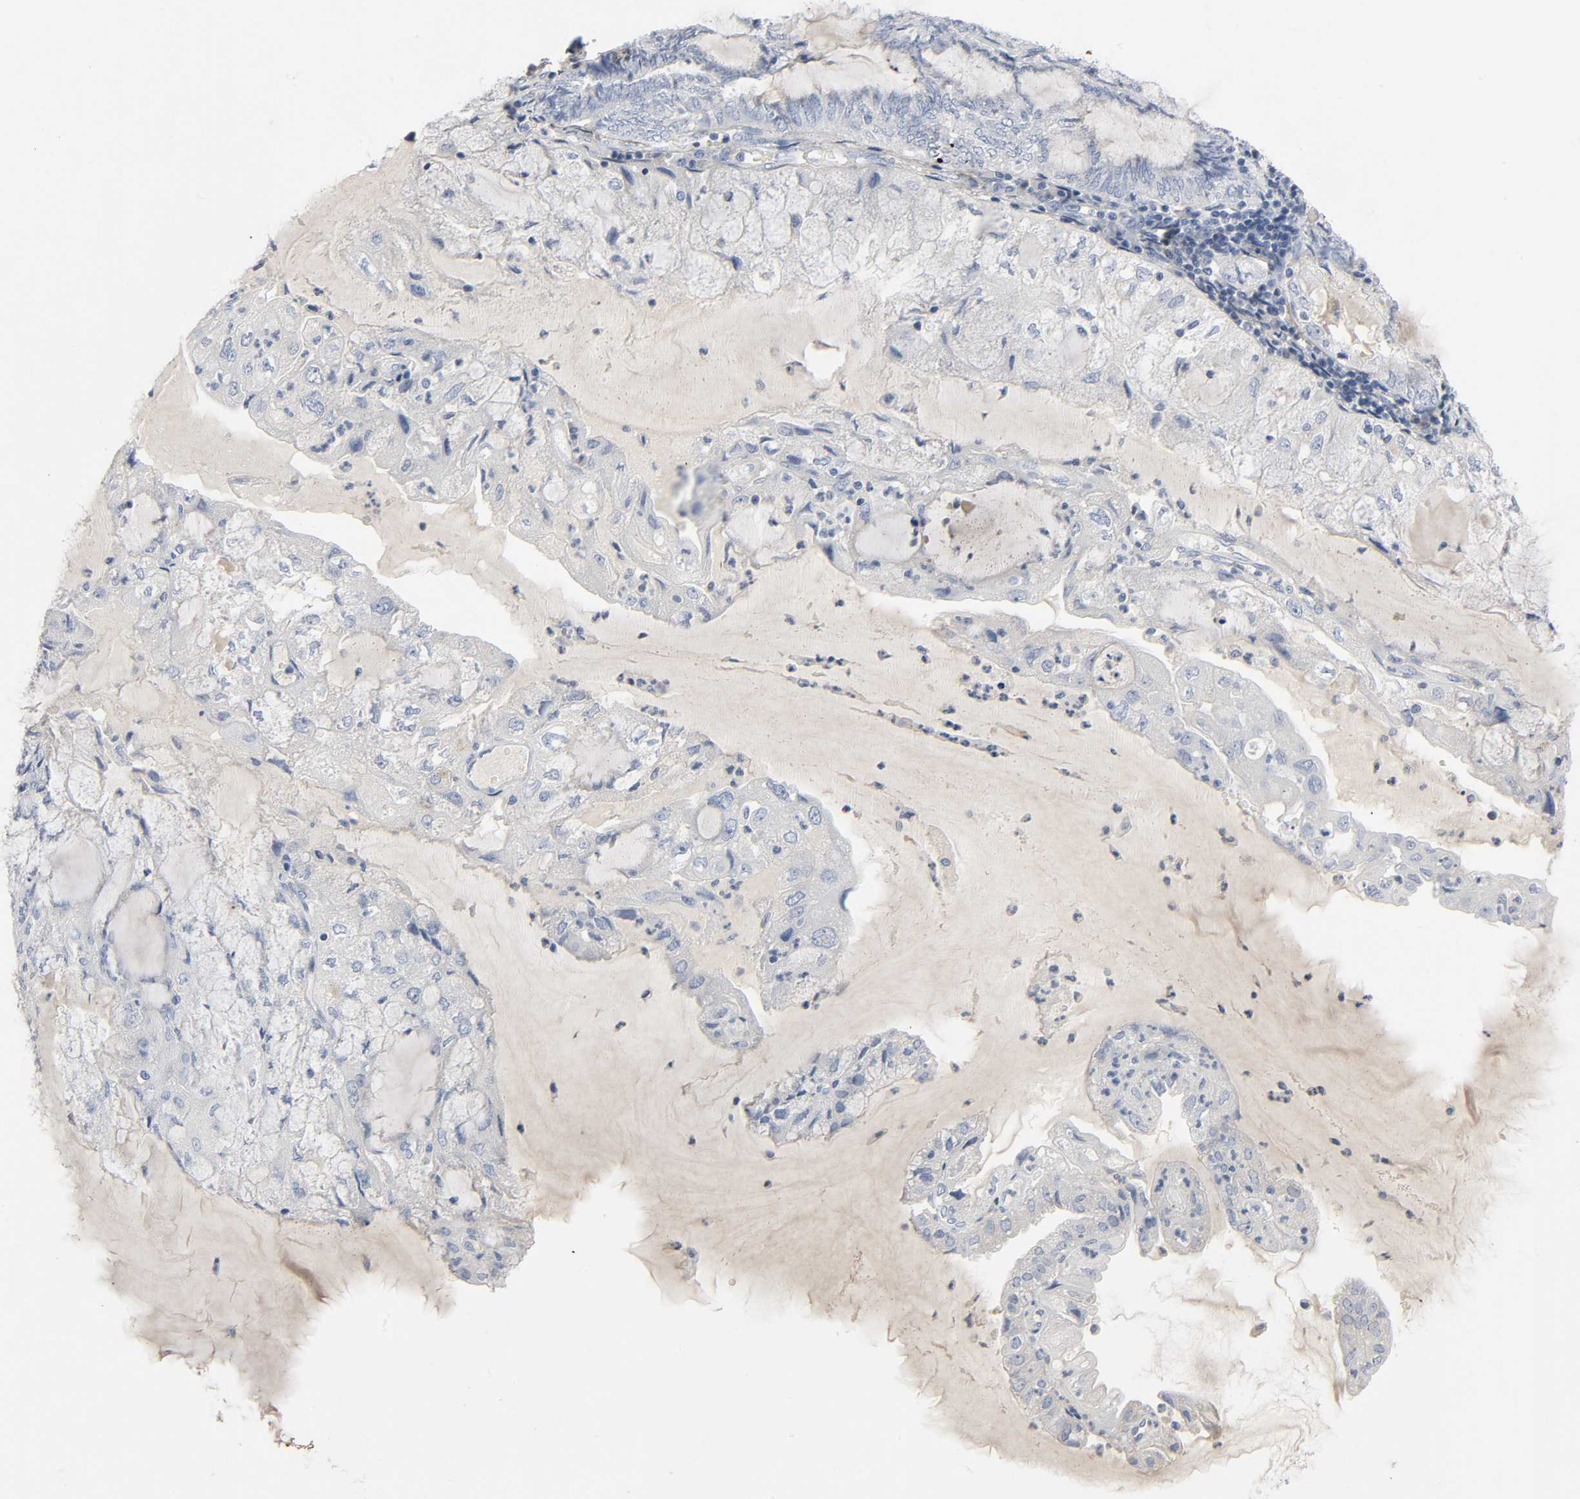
{"staining": {"intensity": "negative", "quantity": "none", "location": "none"}, "tissue": "endometrial cancer", "cell_type": "Tumor cells", "image_type": "cancer", "snomed": [{"axis": "morphology", "description": "Adenocarcinoma, NOS"}, {"axis": "topography", "description": "Endometrium"}], "caption": "DAB (3,3'-diaminobenzidine) immunohistochemical staining of human endometrial cancer (adenocarcinoma) shows no significant positivity in tumor cells. The staining was performed using DAB to visualize the protein expression in brown, while the nuclei were stained in blue with hematoxylin (Magnification: 20x).", "gene": "FBLN5", "patient": {"sex": "female", "age": 81}}